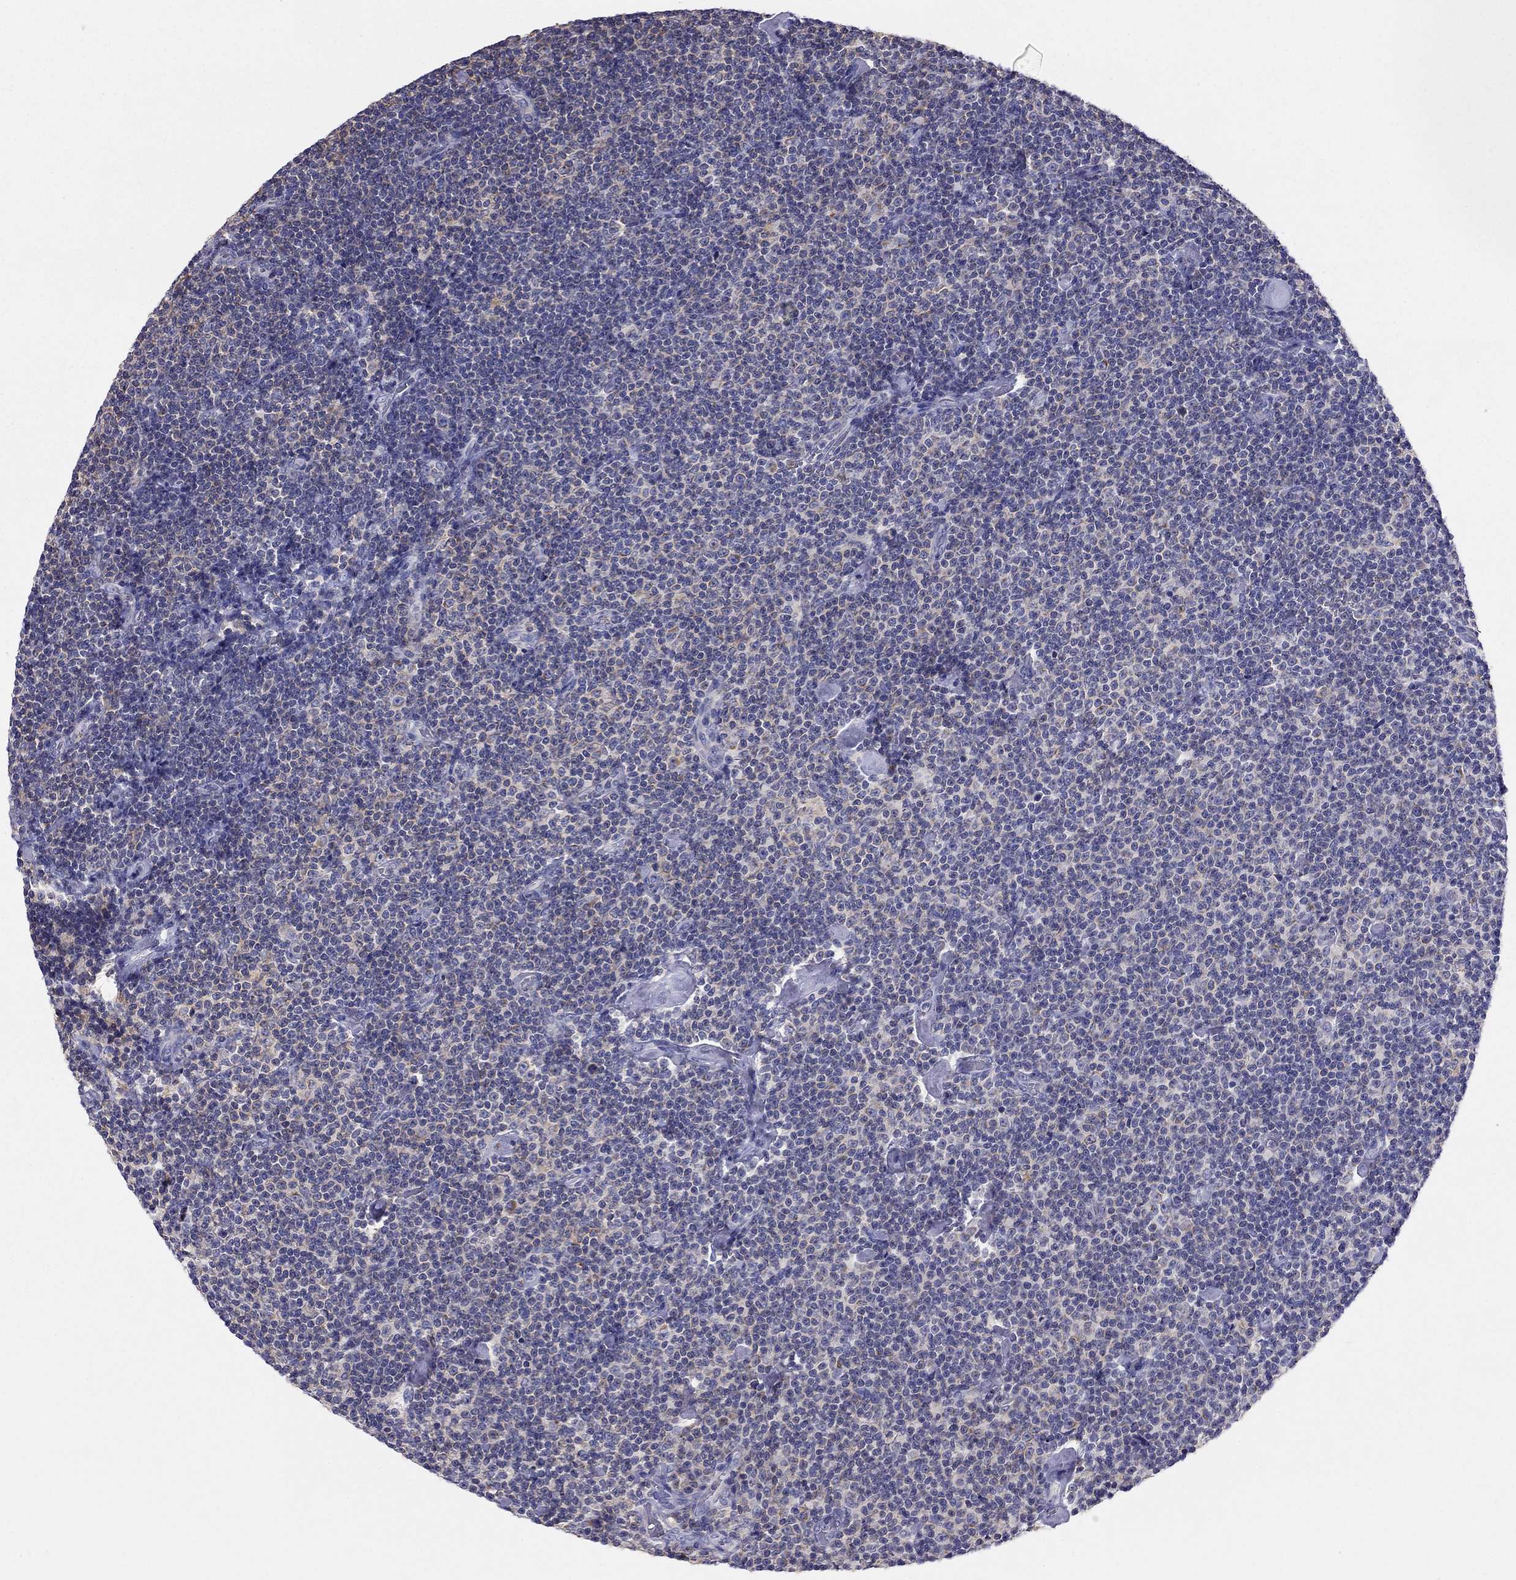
{"staining": {"intensity": "negative", "quantity": "none", "location": "none"}, "tissue": "lymphoma", "cell_type": "Tumor cells", "image_type": "cancer", "snomed": [{"axis": "morphology", "description": "Malignant lymphoma, non-Hodgkin's type, Low grade"}, {"axis": "topography", "description": "Lymph node"}], "caption": "Immunohistochemical staining of low-grade malignant lymphoma, non-Hodgkin's type shows no significant expression in tumor cells.", "gene": "CITED1", "patient": {"sex": "male", "age": 81}}